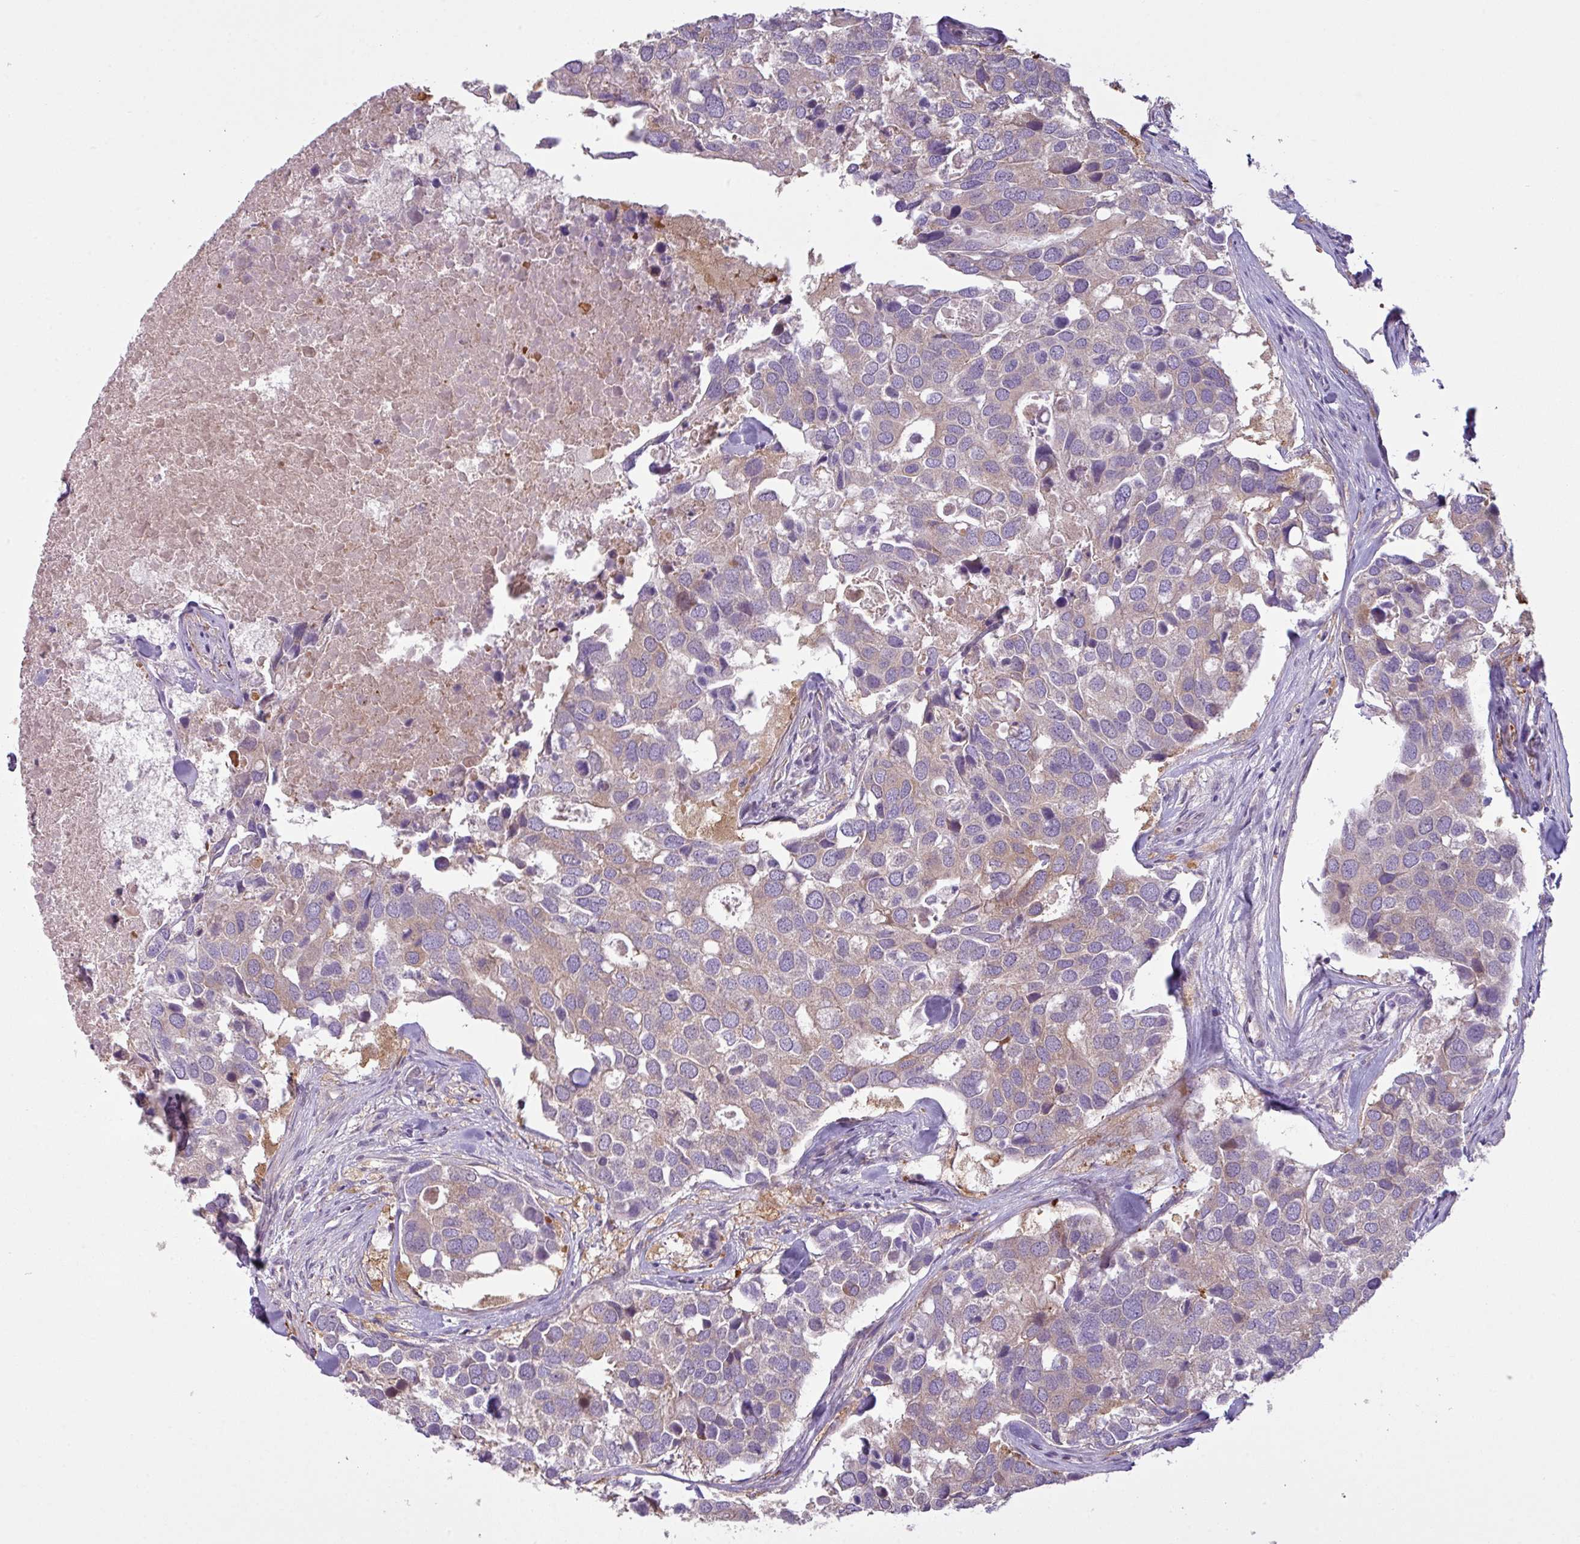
{"staining": {"intensity": "weak", "quantity": "<25%", "location": "cytoplasmic/membranous"}, "tissue": "breast cancer", "cell_type": "Tumor cells", "image_type": "cancer", "snomed": [{"axis": "morphology", "description": "Duct carcinoma"}, {"axis": "topography", "description": "Breast"}], "caption": "IHC micrograph of neoplastic tissue: human infiltrating ductal carcinoma (breast) stained with DAB shows no significant protein positivity in tumor cells. Nuclei are stained in blue.", "gene": "CAMK2B", "patient": {"sex": "female", "age": 83}}